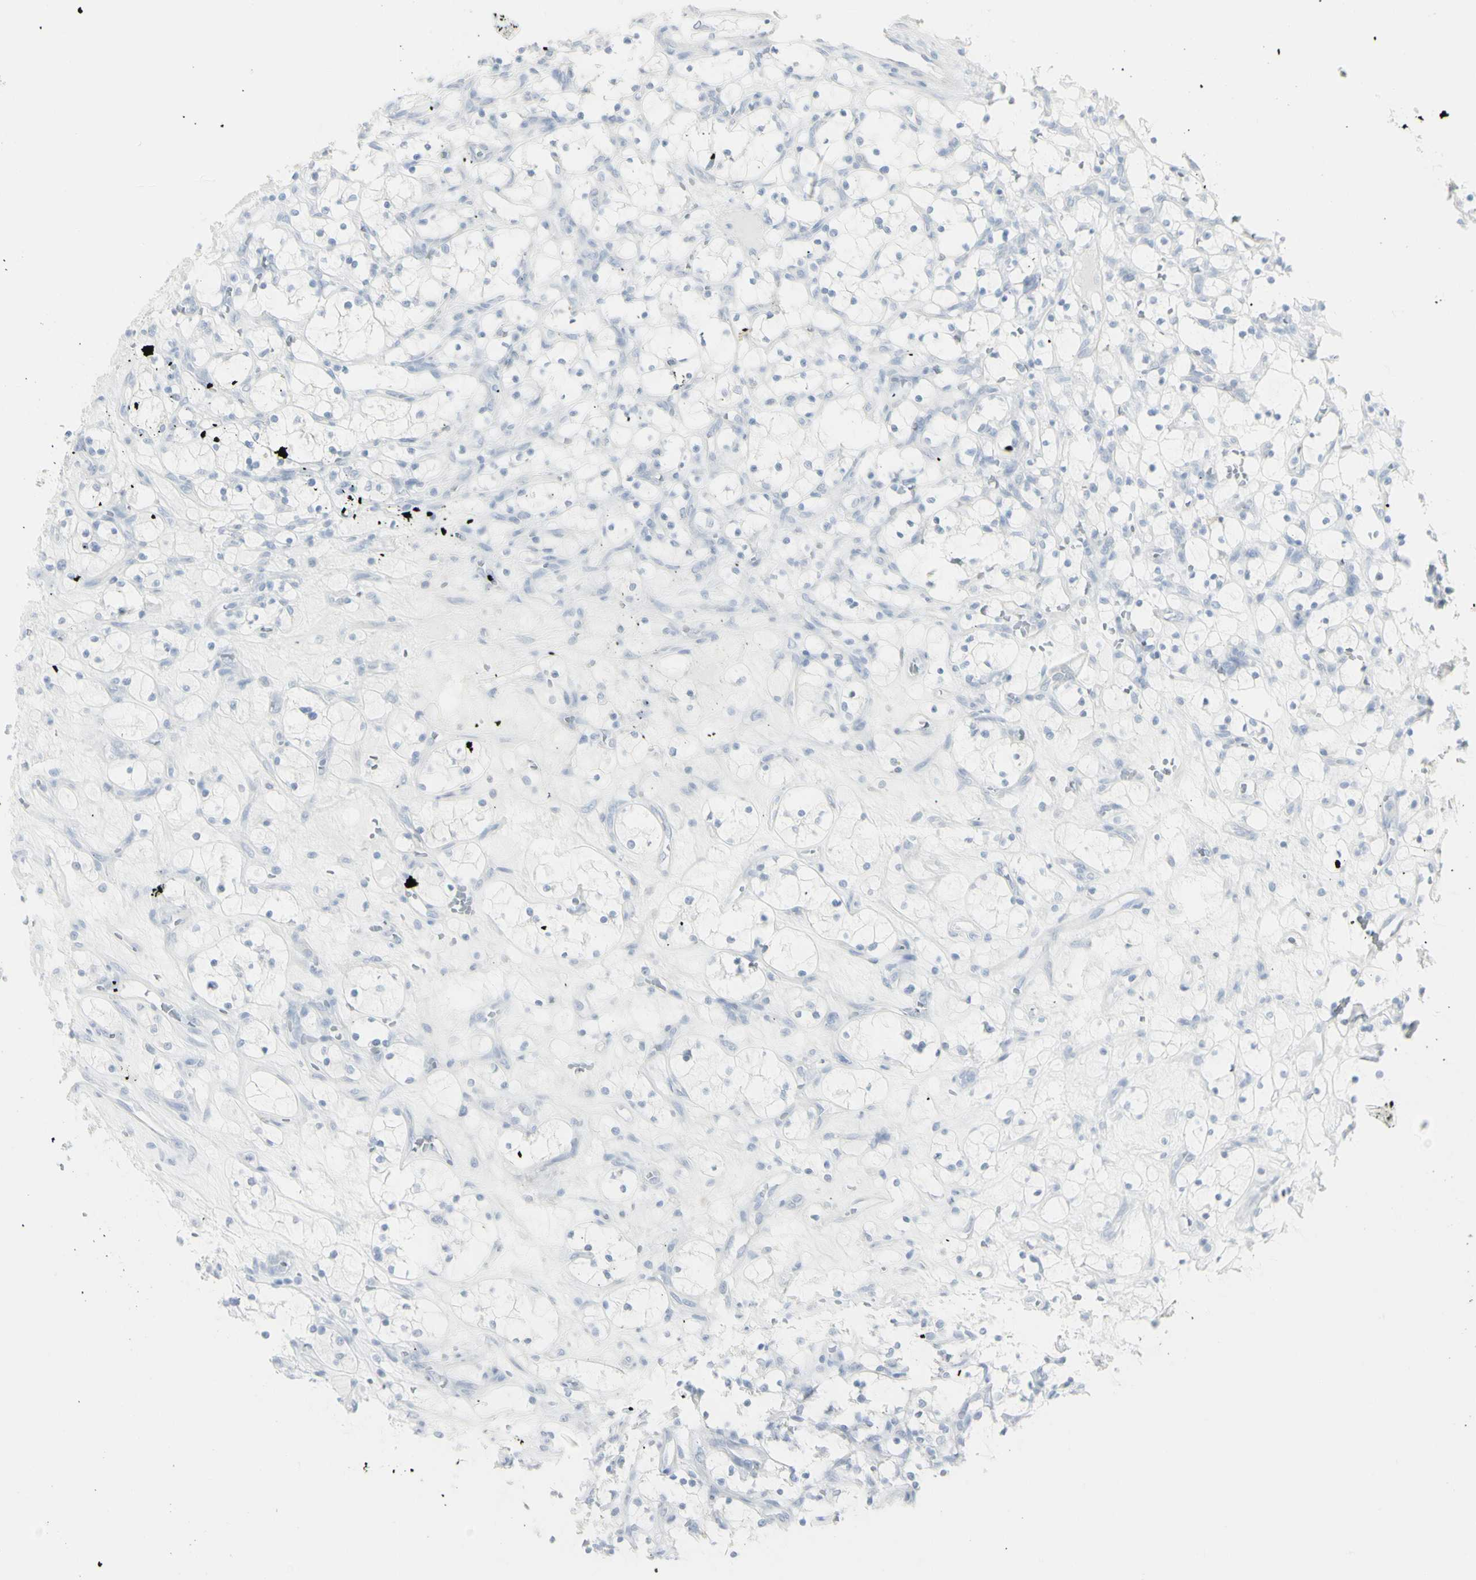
{"staining": {"intensity": "negative", "quantity": "none", "location": "none"}, "tissue": "renal cancer", "cell_type": "Tumor cells", "image_type": "cancer", "snomed": [{"axis": "morphology", "description": "Adenocarcinoma, NOS"}, {"axis": "topography", "description": "Kidney"}], "caption": "Immunohistochemistry (IHC) micrograph of neoplastic tissue: human renal adenocarcinoma stained with DAB (3,3'-diaminobenzidine) displays no significant protein staining in tumor cells.", "gene": "ENSG00000198211", "patient": {"sex": "female", "age": 69}}